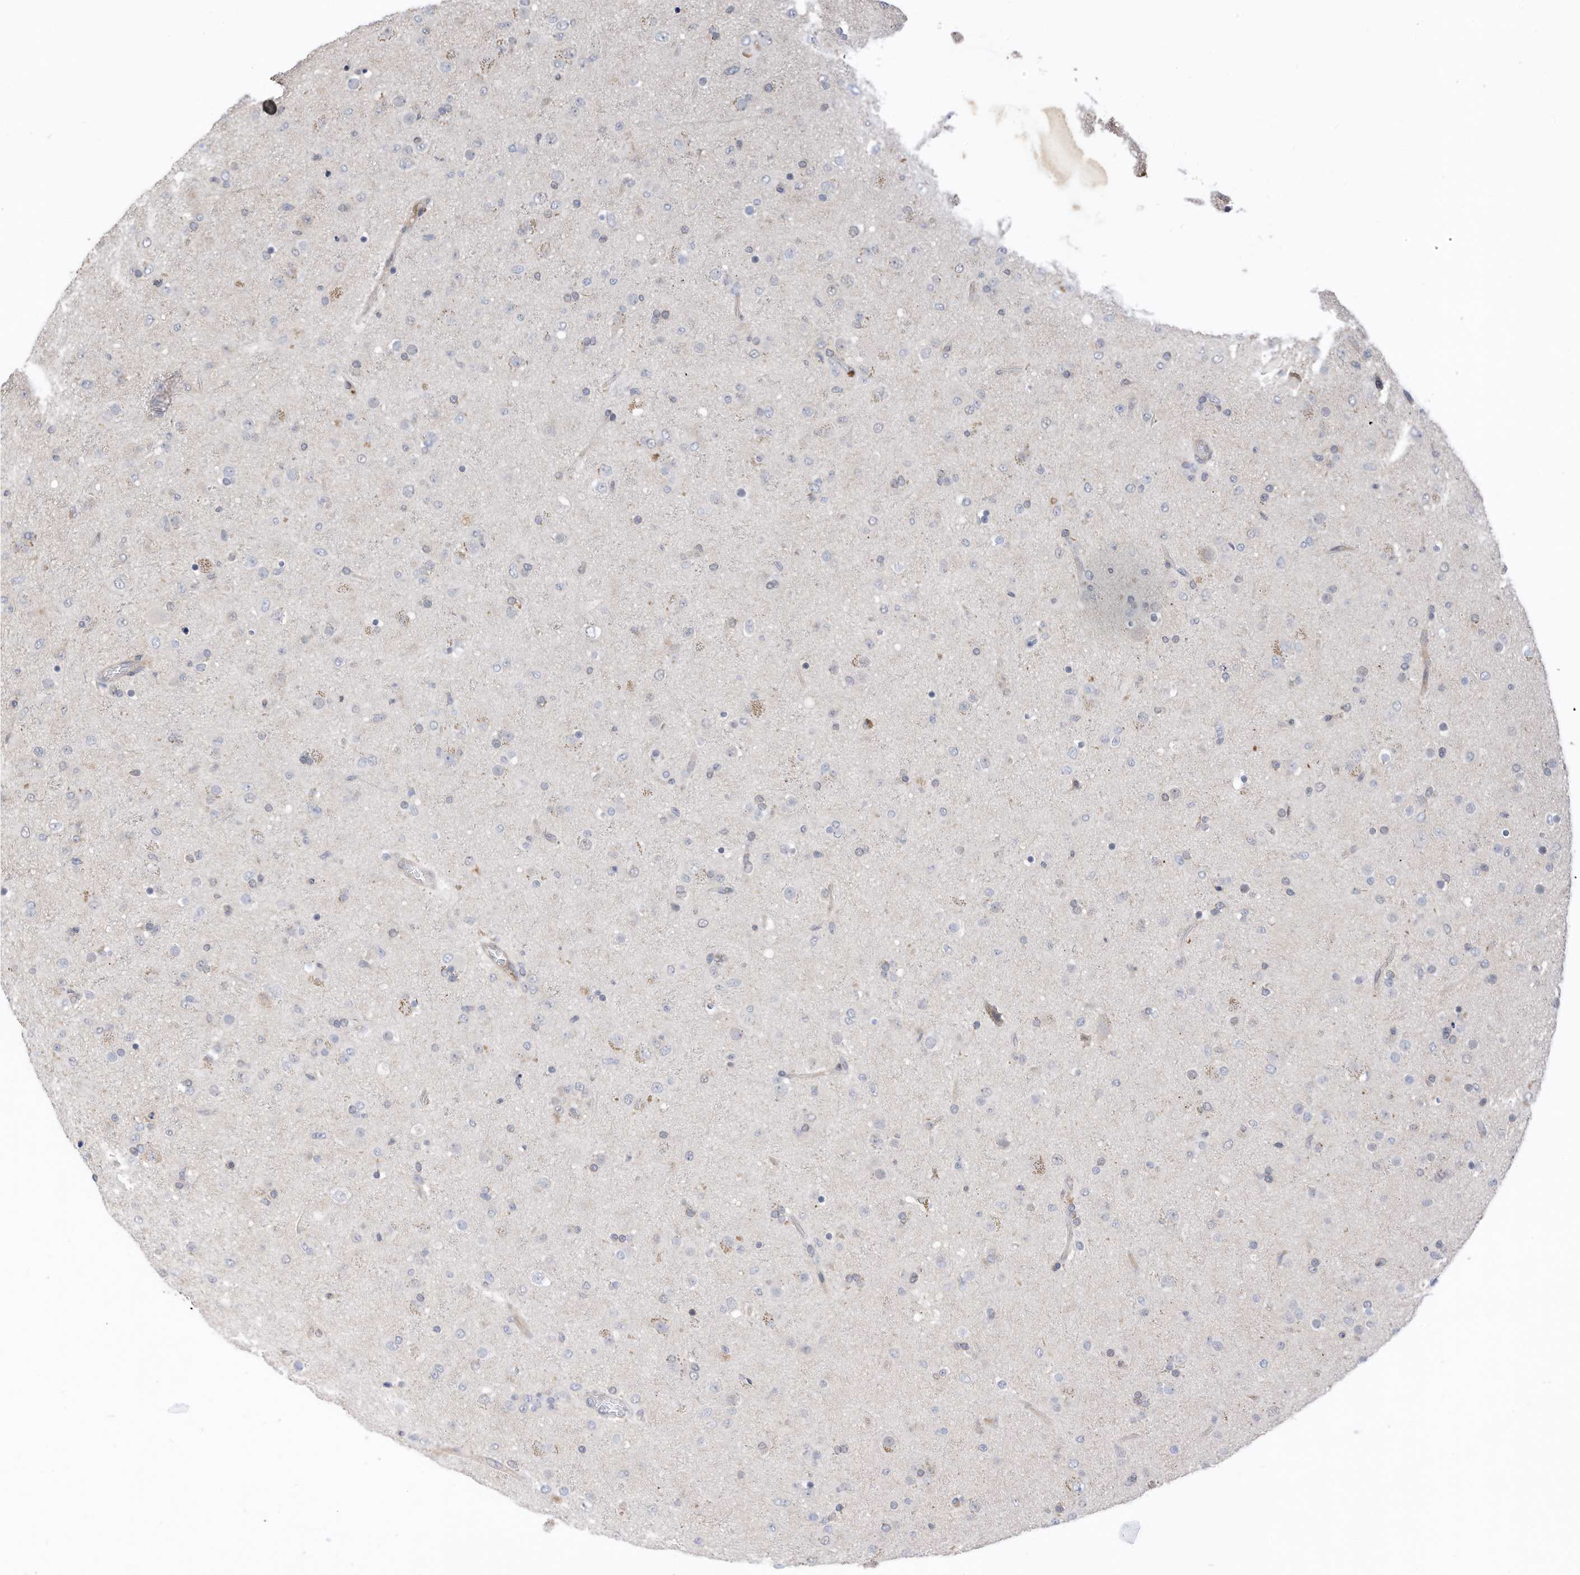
{"staining": {"intensity": "negative", "quantity": "none", "location": "none"}, "tissue": "glioma", "cell_type": "Tumor cells", "image_type": "cancer", "snomed": [{"axis": "morphology", "description": "Glioma, malignant, Low grade"}, {"axis": "topography", "description": "Brain"}], "caption": "Micrograph shows no significant protein positivity in tumor cells of low-grade glioma (malignant). (Immunohistochemistry (ihc), brightfield microscopy, high magnification).", "gene": "REC8", "patient": {"sex": "male", "age": 65}}